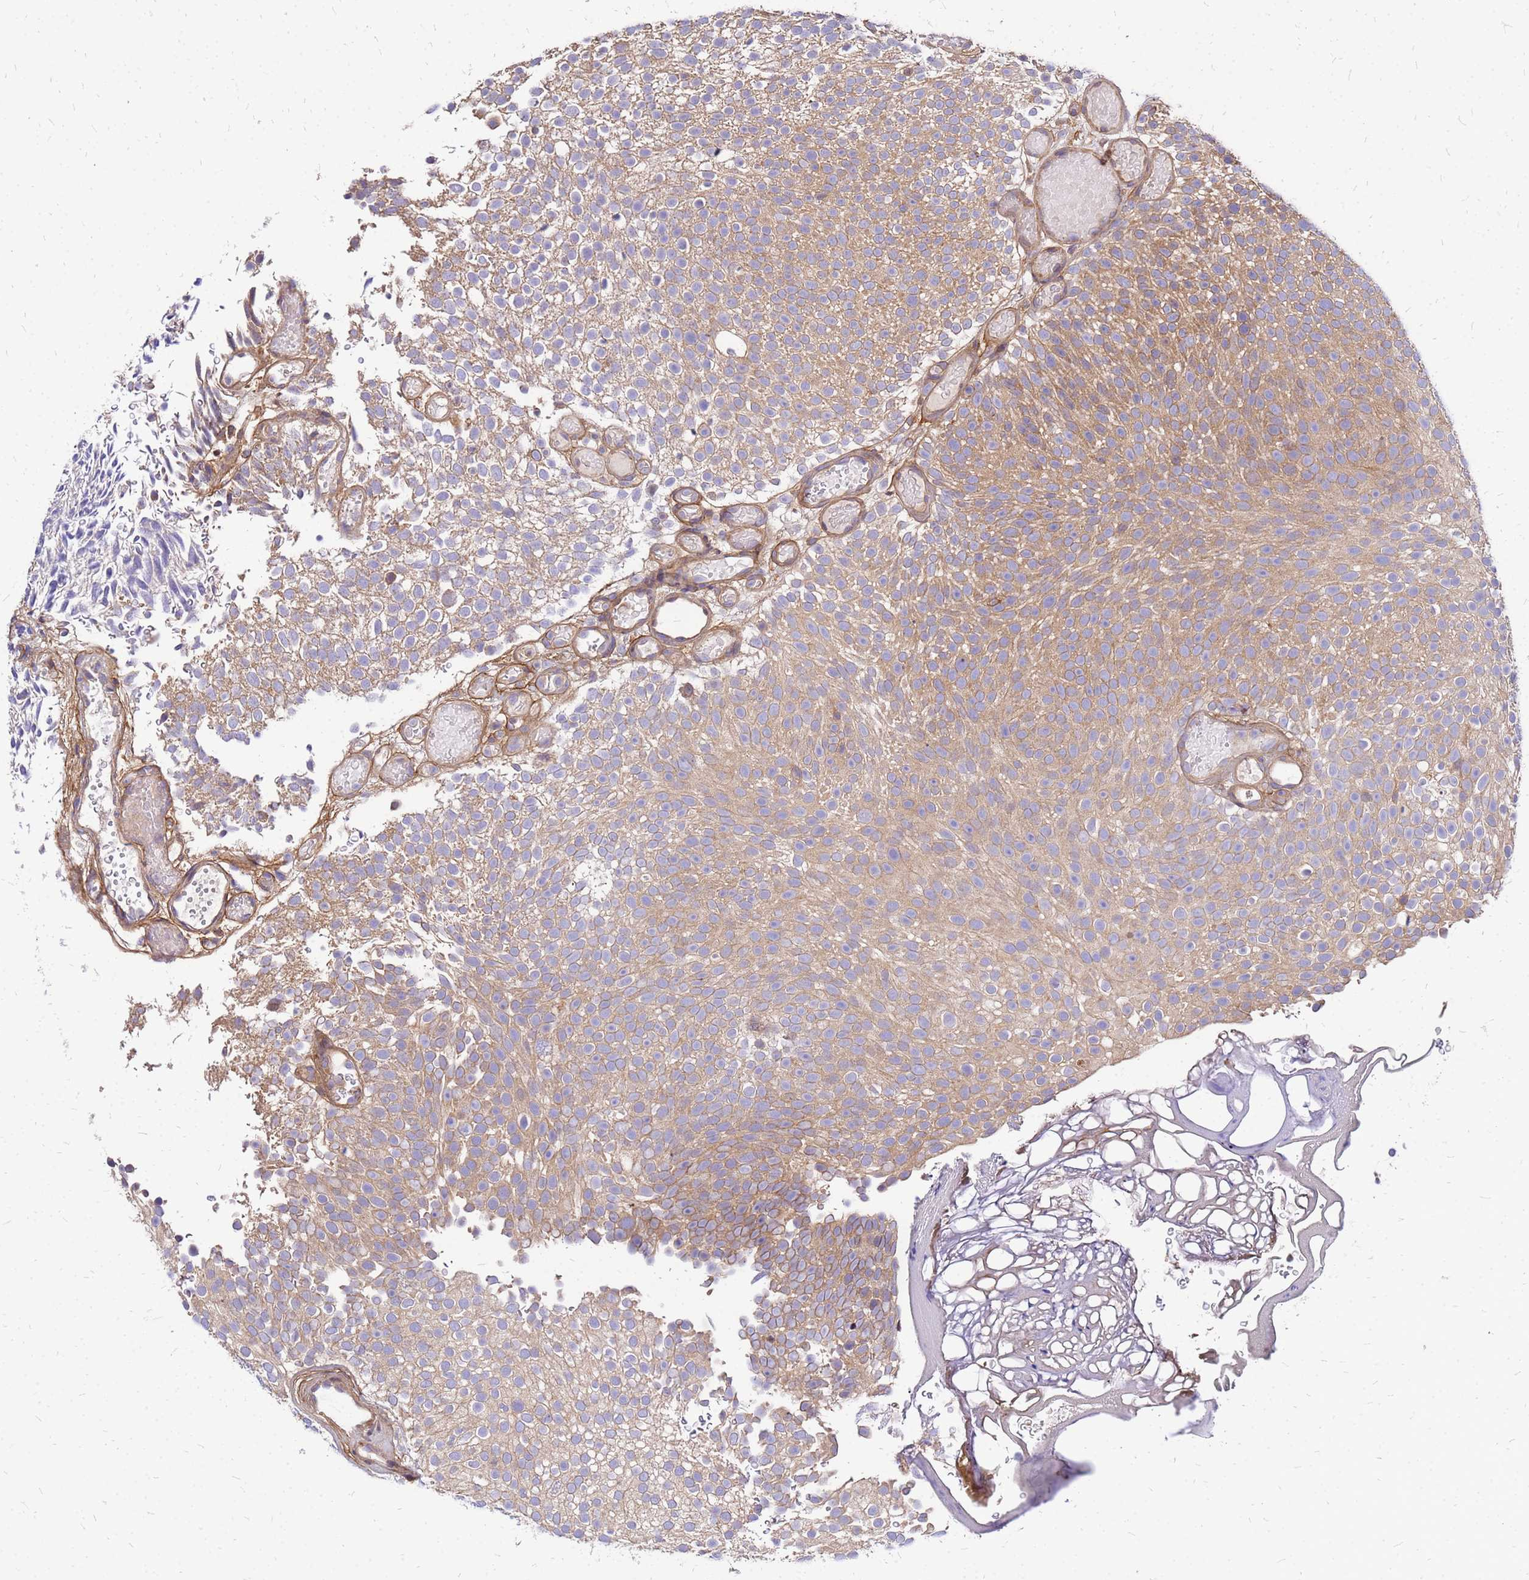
{"staining": {"intensity": "weak", "quantity": ">75%", "location": "cytoplasmic/membranous"}, "tissue": "urothelial cancer", "cell_type": "Tumor cells", "image_type": "cancer", "snomed": [{"axis": "morphology", "description": "Urothelial carcinoma, Low grade"}, {"axis": "topography", "description": "Urinary bladder"}], "caption": "A brown stain shows weak cytoplasmic/membranous staining of a protein in urothelial cancer tumor cells.", "gene": "CYBC1", "patient": {"sex": "male", "age": 78}}